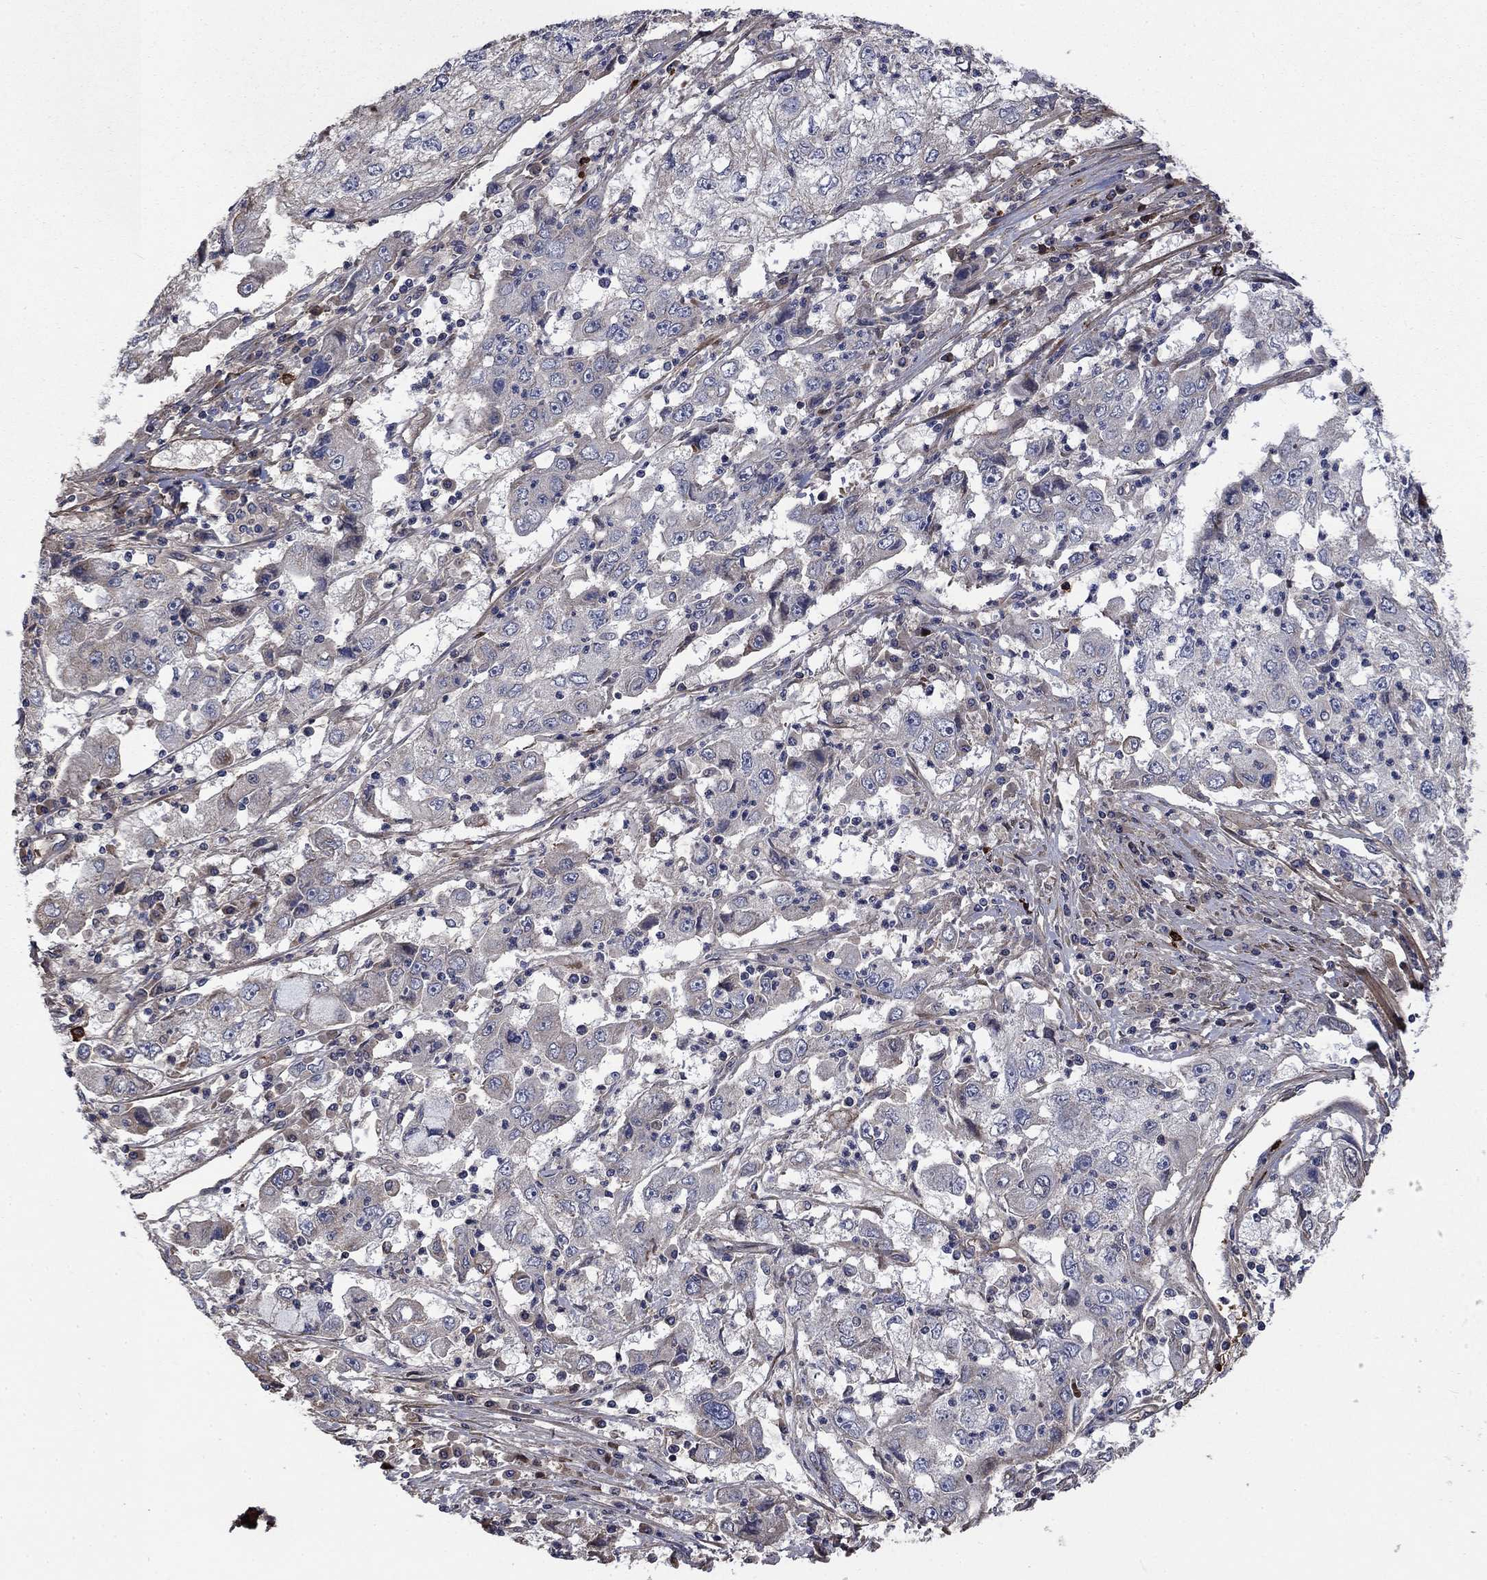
{"staining": {"intensity": "negative", "quantity": "none", "location": "none"}, "tissue": "cervical cancer", "cell_type": "Tumor cells", "image_type": "cancer", "snomed": [{"axis": "morphology", "description": "Squamous cell carcinoma, NOS"}, {"axis": "topography", "description": "Cervix"}], "caption": "There is no significant positivity in tumor cells of squamous cell carcinoma (cervical).", "gene": "VCAN", "patient": {"sex": "female", "age": 36}}